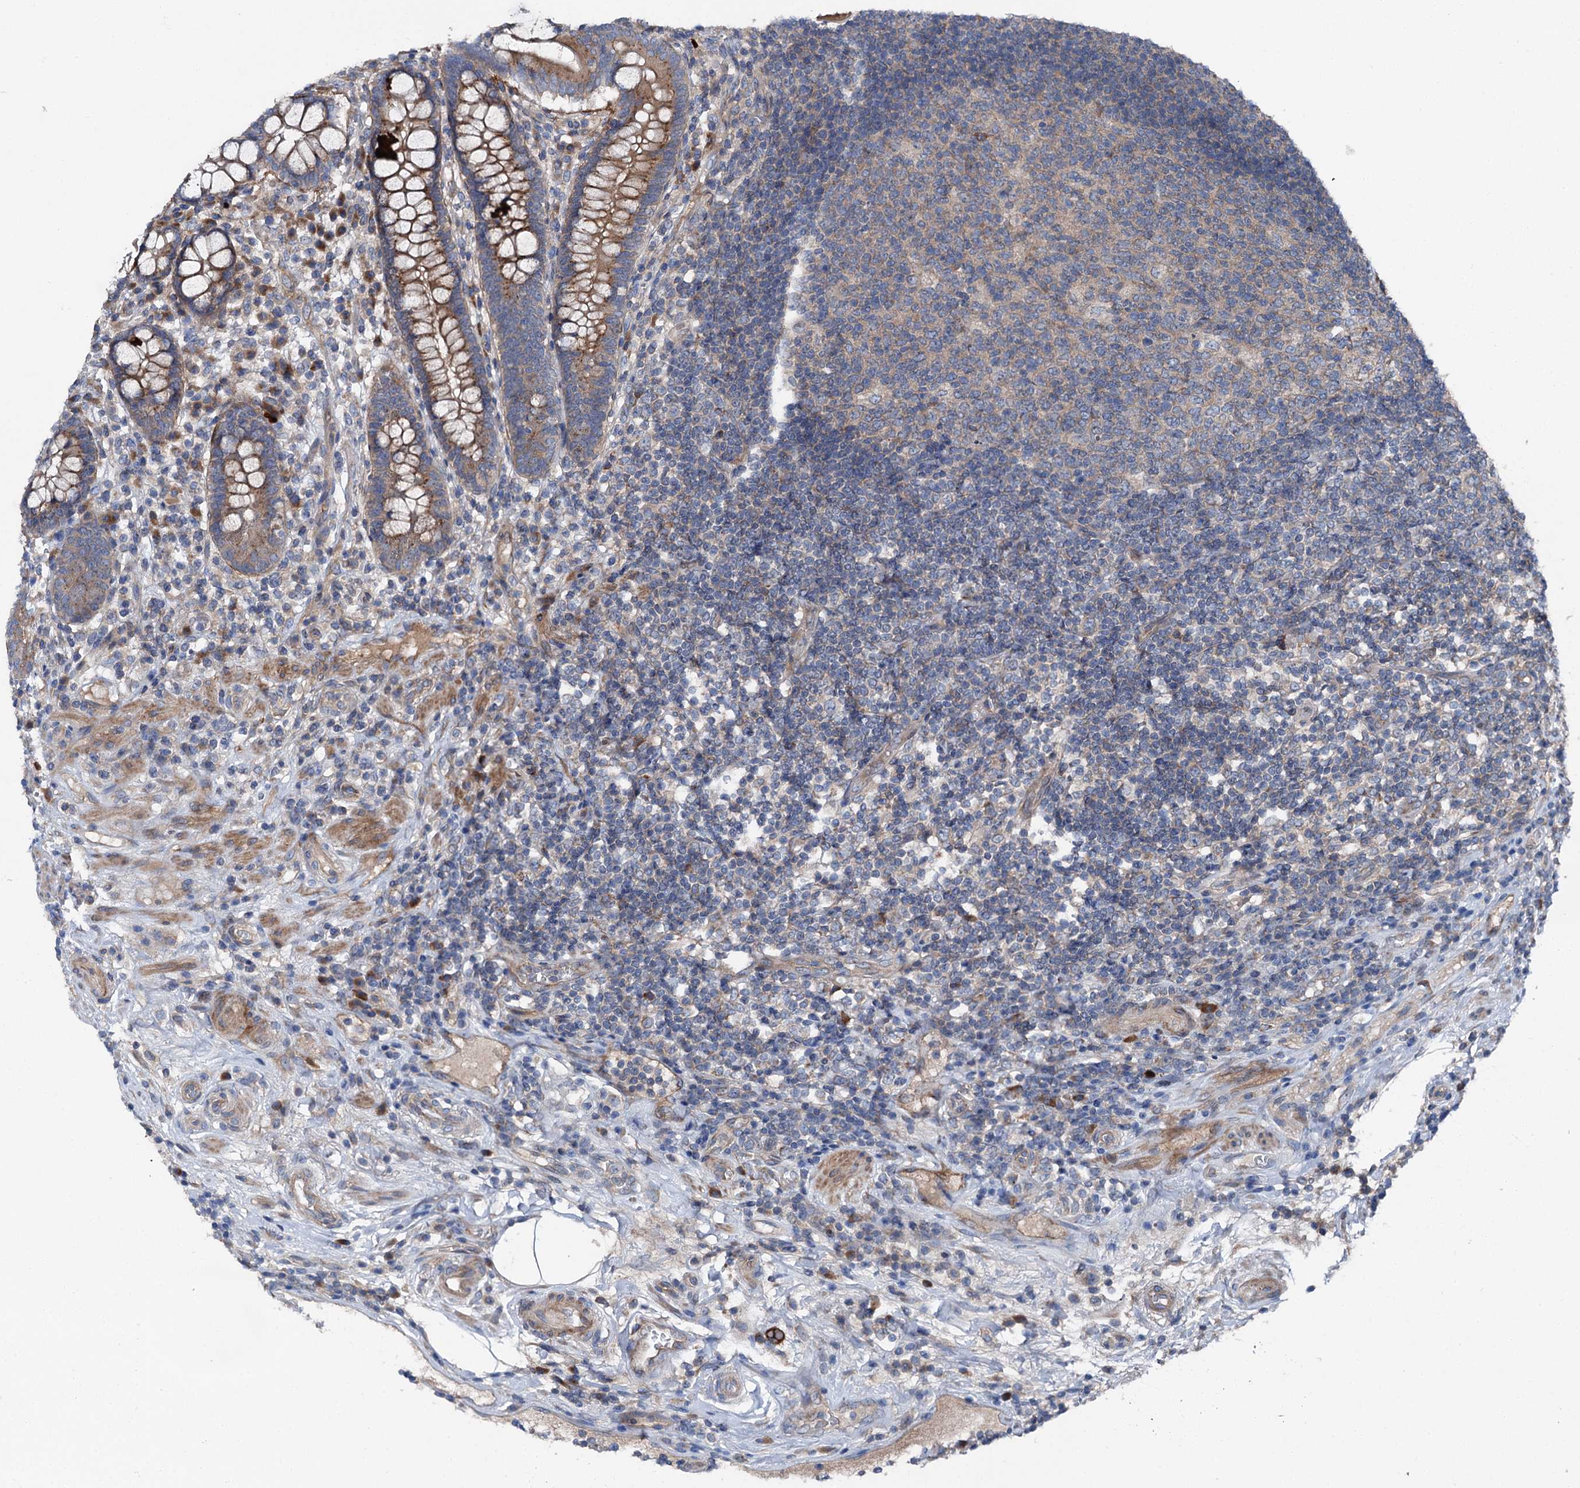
{"staining": {"intensity": "moderate", "quantity": ">75%", "location": "cytoplasmic/membranous"}, "tissue": "colon", "cell_type": "Endothelial cells", "image_type": "normal", "snomed": [{"axis": "morphology", "description": "Normal tissue, NOS"}, {"axis": "topography", "description": "Colon"}], "caption": "Immunohistochemistry (IHC) of normal human colon demonstrates medium levels of moderate cytoplasmic/membranous expression in approximately >75% of endothelial cells. (Stains: DAB (3,3'-diaminobenzidine) in brown, nuclei in blue, Microscopy: brightfield microscopy at high magnification).", "gene": "SLC22A25", "patient": {"sex": "female", "age": 79}}